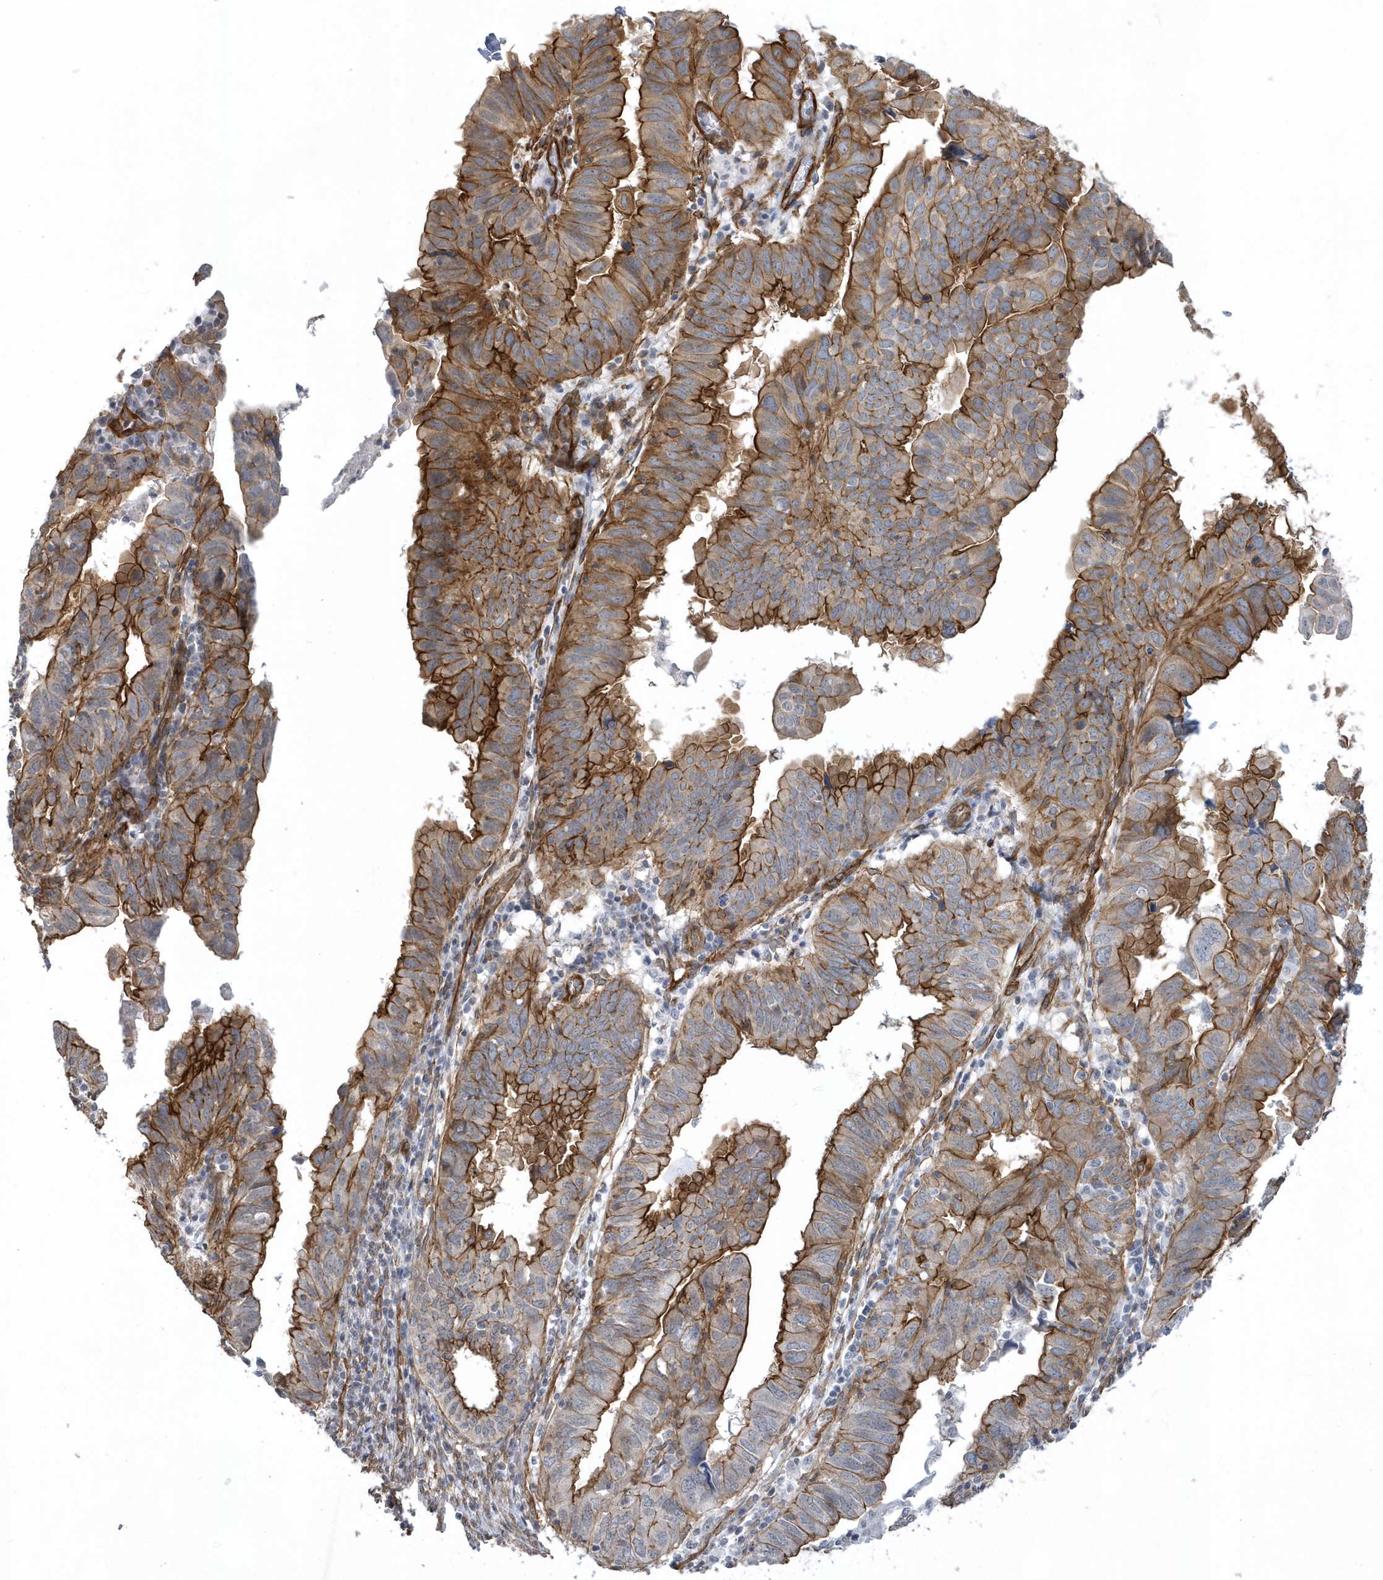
{"staining": {"intensity": "strong", "quantity": "25%-75%", "location": "cytoplasmic/membranous"}, "tissue": "endometrial cancer", "cell_type": "Tumor cells", "image_type": "cancer", "snomed": [{"axis": "morphology", "description": "Adenocarcinoma, NOS"}, {"axis": "topography", "description": "Uterus"}], "caption": "This is a histology image of IHC staining of endometrial cancer (adenocarcinoma), which shows strong positivity in the cytoplasmic/membranous of tumor cells.", "gene": "RAI14", "patient": {"sex": "female", "age": 77}}